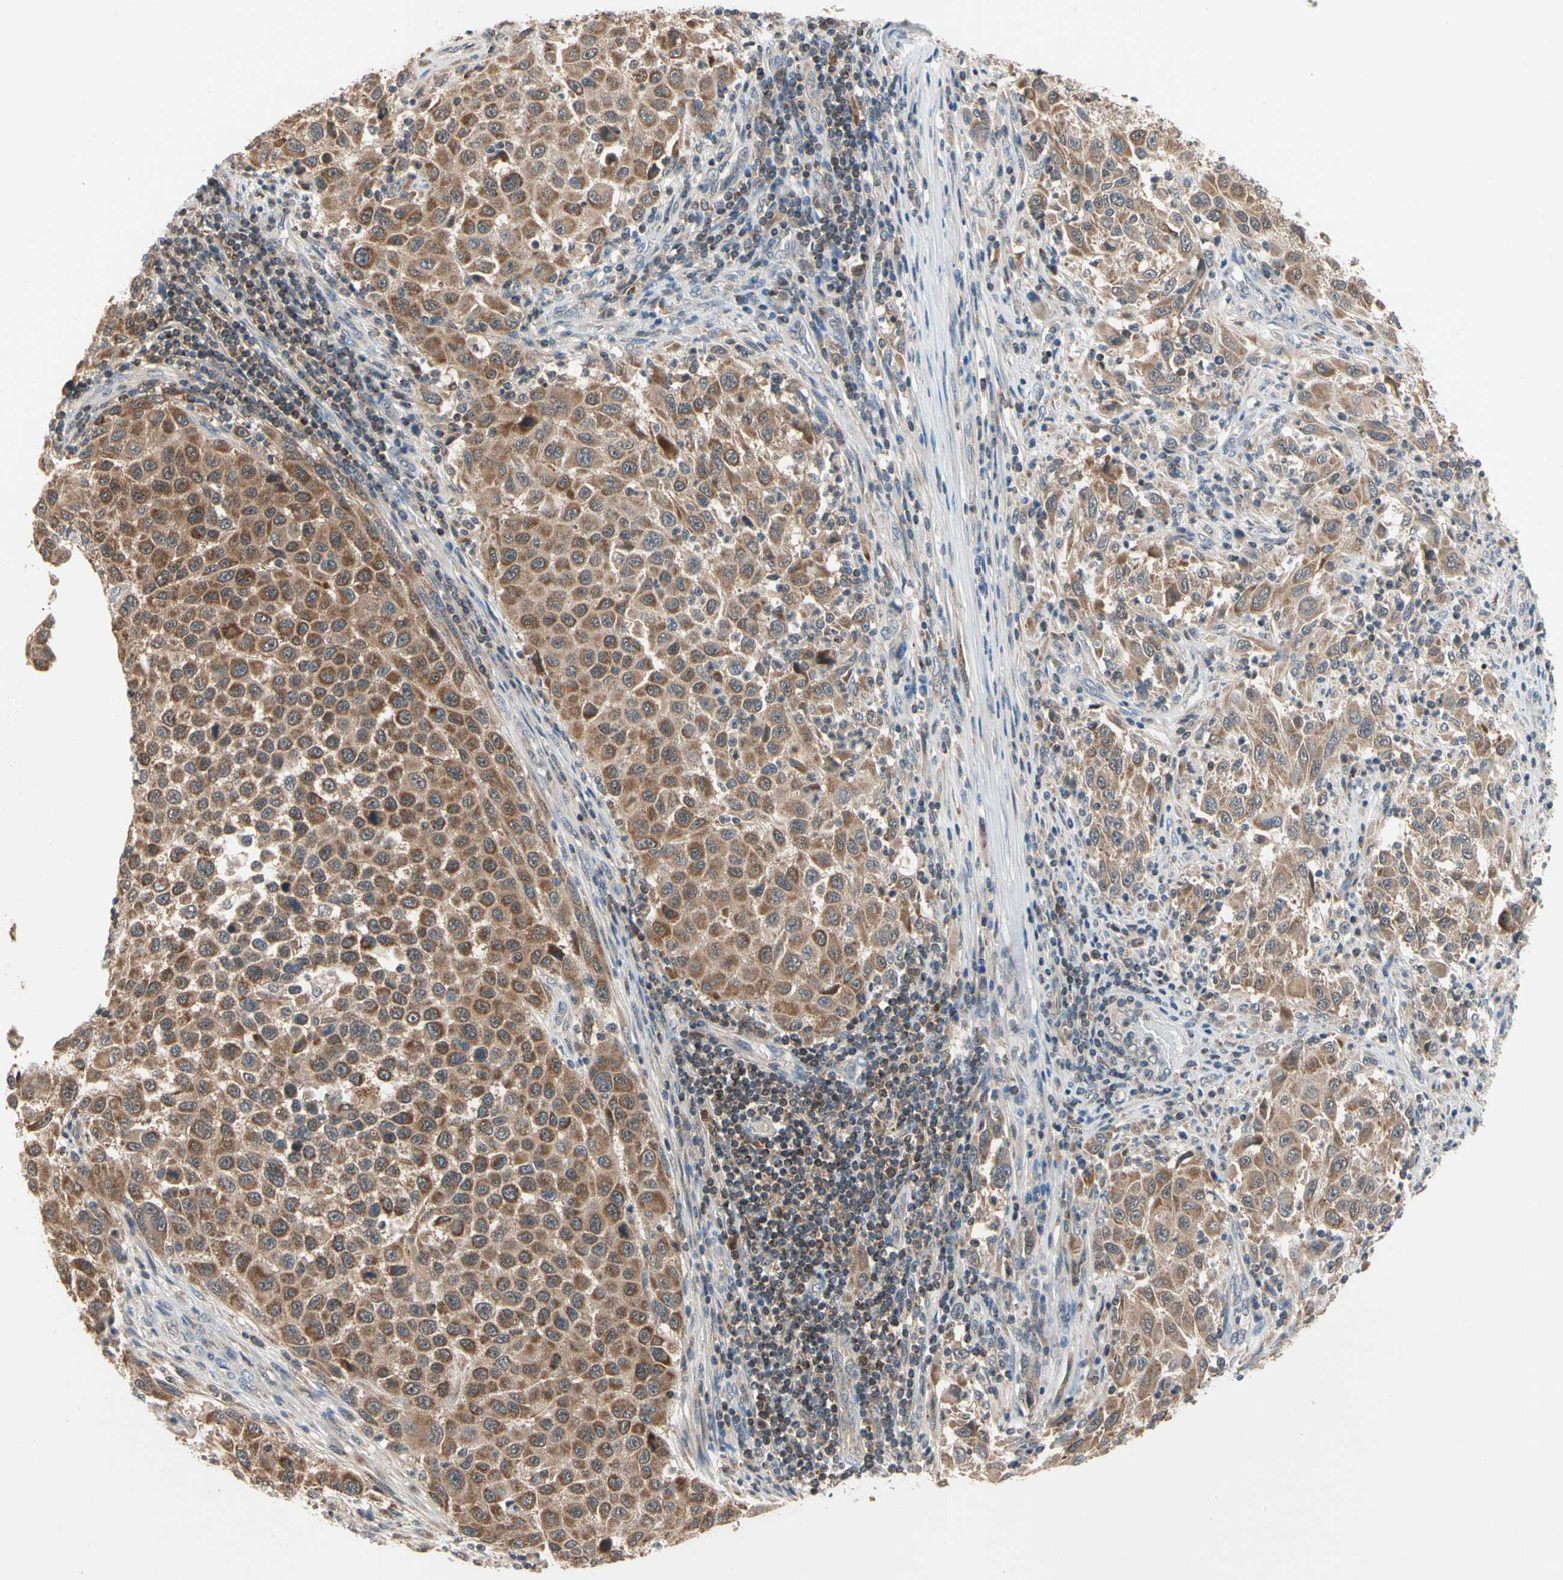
{"staining": {"intensity": "moderate", "quantity": ">75%", "location": "cytoplasmic/membranous"}, "tissue": "melanoma", "cell_type": "Tumor cells", "image_type": "cancer", "snomed": [{"axis": "morphology", "description": "Malignant melanoma, Metastatic site"}, {"axis": "topography", "description": "Lymph node"}], "caption": "Immunohistochemistry histopathology image of human malignant melanoma (metastatic site) stained for a protein (brown), which reveals medium levels of moderate cytoplasmic/membranous expression in about >75% of tumor cells.", "gene": "MTHFS", "patient": {"sex": "male", "age": 61}}